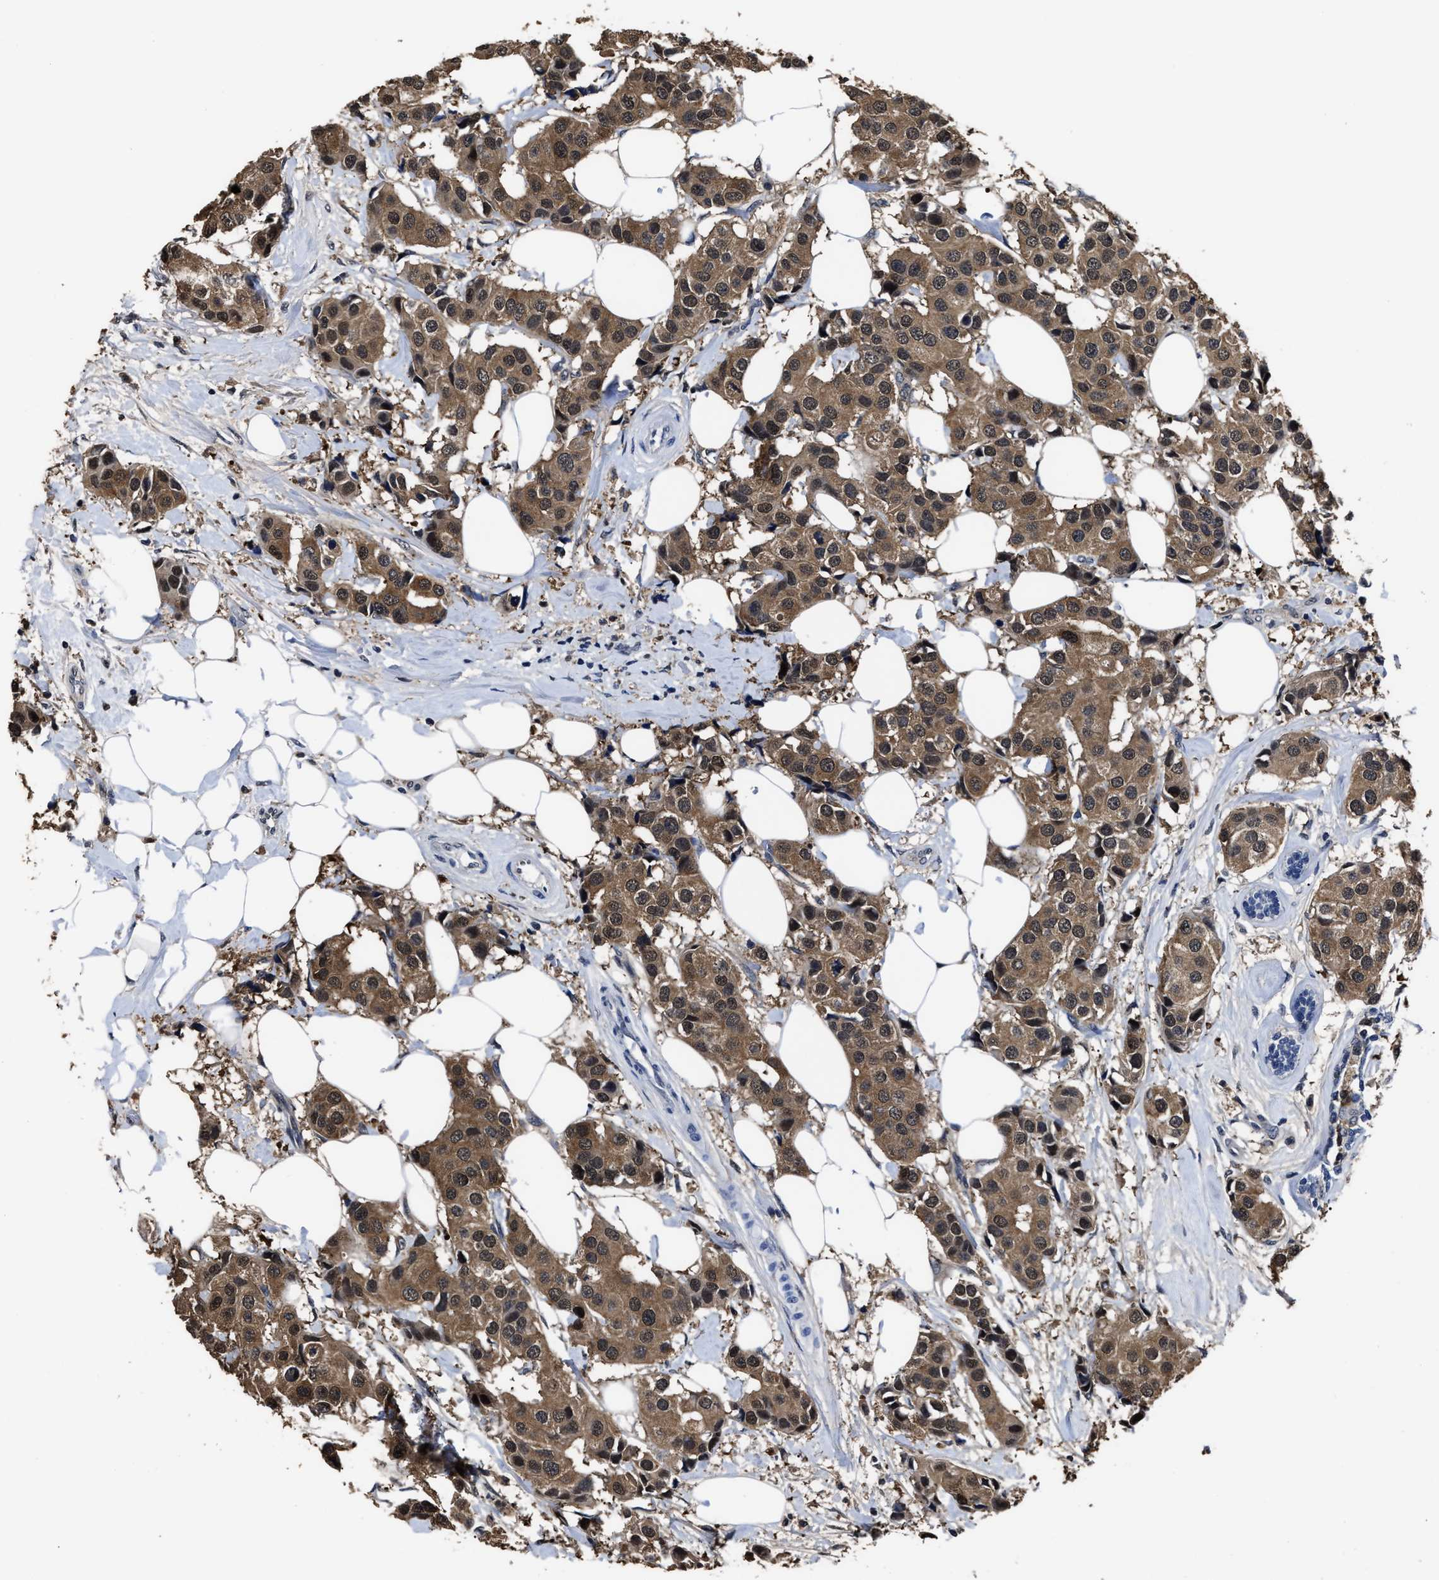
{"staining": {"intensity": "moderate", "quantity": ">75%", "location": "cytoplasmic/membranous,nuclear"}, "tissue": "breast cancer", "cell_type": "Tumor cells", "image_type": "cancer", "snomed": [{"axis": "morphology", "description": "Normal tissue, NOS"}, {"axis": "morphology", "description": "Duct carcinoma"}, {"axis": "topography", "description": "Breast"}], "caption": "A brown stain labels moderate cytoplasmic/membranous and nuclear positivity of a protein in intraductal carcinoma (breast) tumor cells.", "gene": "PRPF4B", "patient": {"sex": "female", "age": 39}}